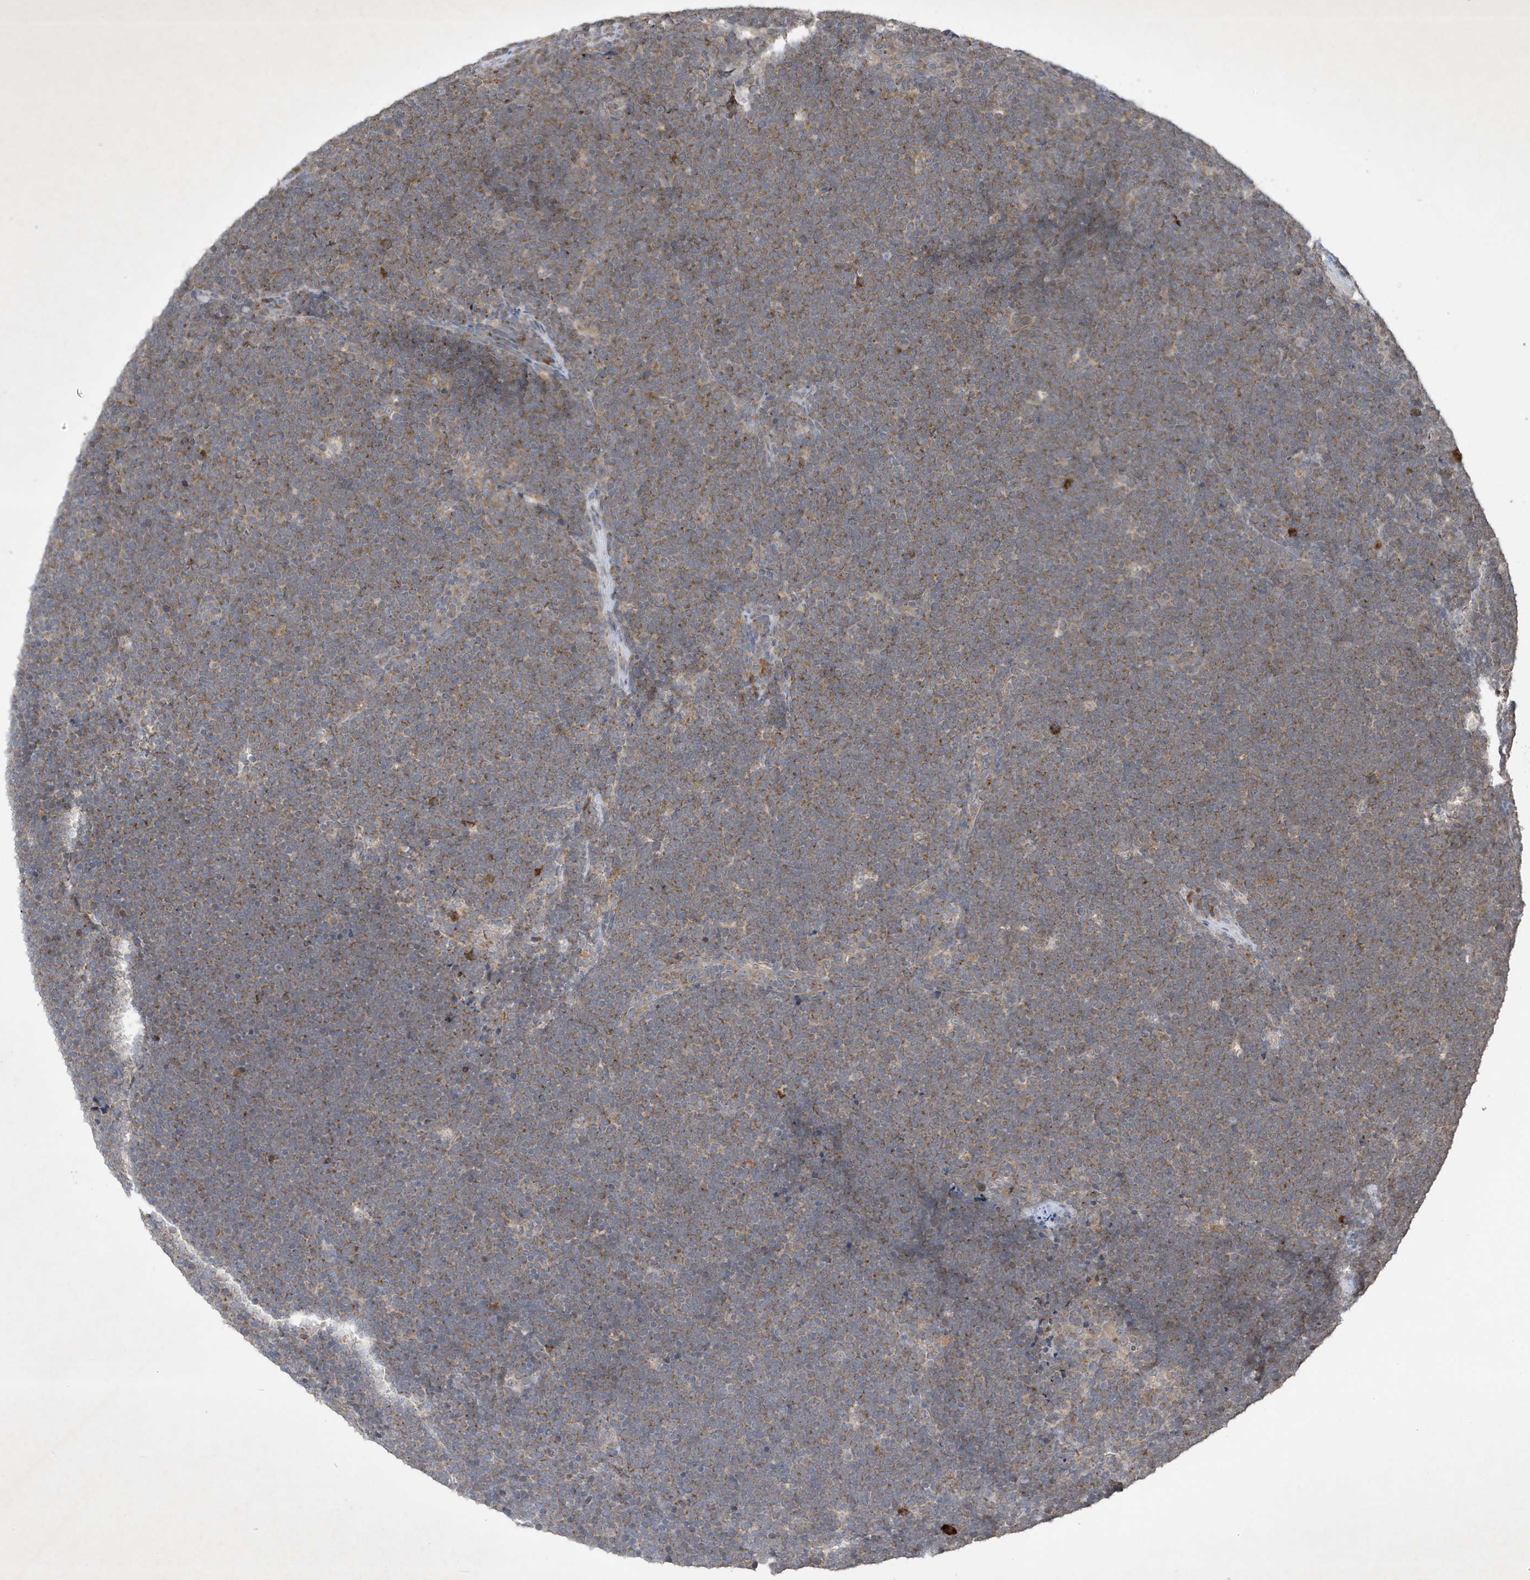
{"staining": {"intensity": "moderate", "quantity": ">75%", "location": "cytoplasmic/membranous"}, "tissue": "lymphoma", "cell_type": "Tumor cells", "image_type": "cancer", "snomed": [{"axis": "morphology", "description": "Malignant lymphoma, non-Hodgkin's type, High grade"}, {"axis": "topography", "description": "Lymph node"}], "caption": "High-grade malignant lymphoma, non-Hodgkin's type tissue shows moderate cytoplasmic/membranous staining in approximately >75% of tumor cells", "gene": "STX10", "patient": {"sex": "male", "age": 13}}